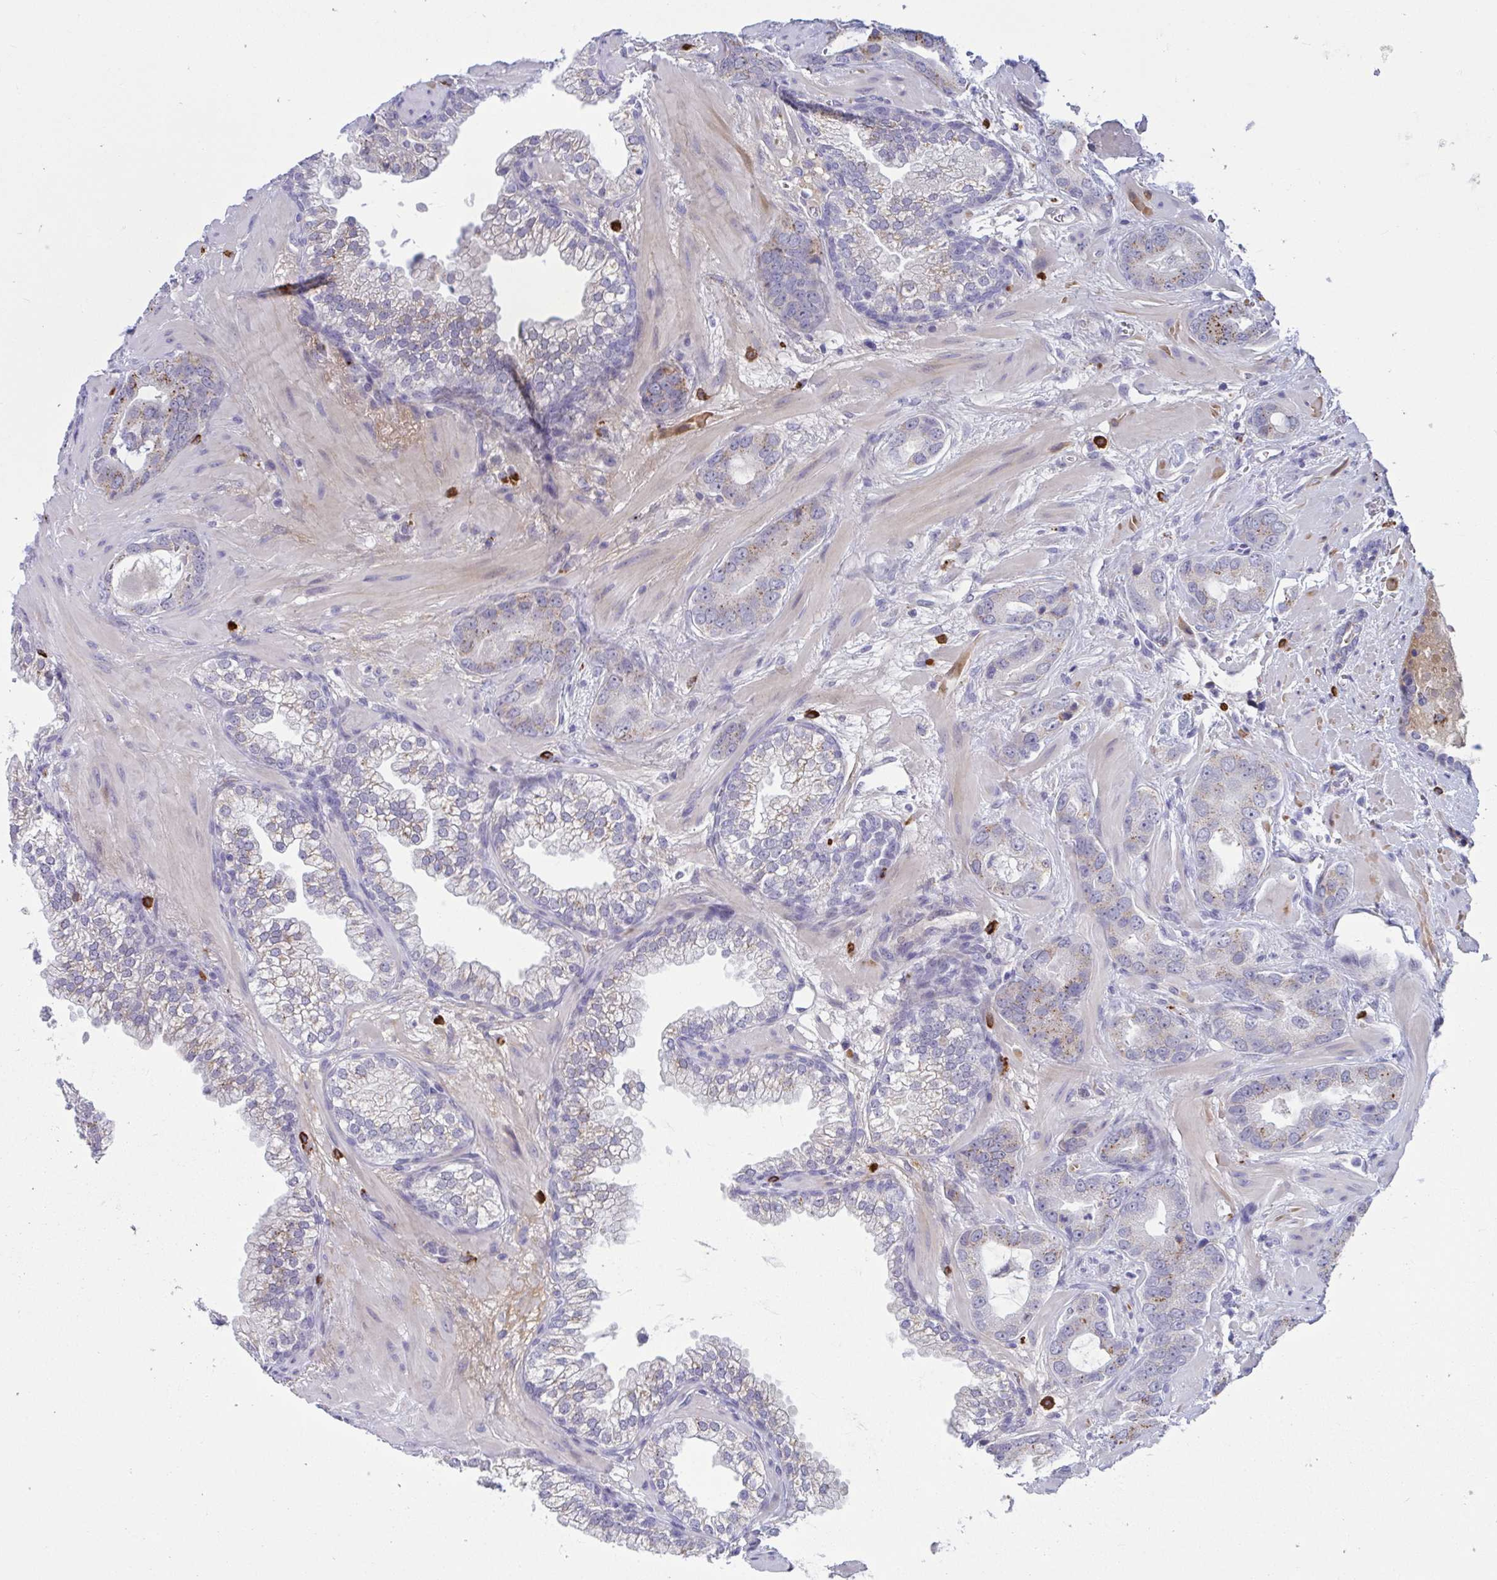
{"staining": {"intensity": "moderate", "quantity": "<25%", "location": "cytoplasmic/membranous"}, "tissue": "prostate cancer", "cell_type": "Tumor cells", "image_type": "cancer", "snomed": [{"axis": "morphology", "description": "Adenocarcinoma, Low grade"}, {"axis": "topography", "description": "Prostate"}], "caption": "IHC photomicrograph of prostate low-grade adenocarcinoma stained for a protein (brown), which displays low levels of moderate cytoplasmic/membranous positivity in approximately <25% of tumor cells.", "gene": "FAM219B", "patient": {"sex": "male", "age": 62}}